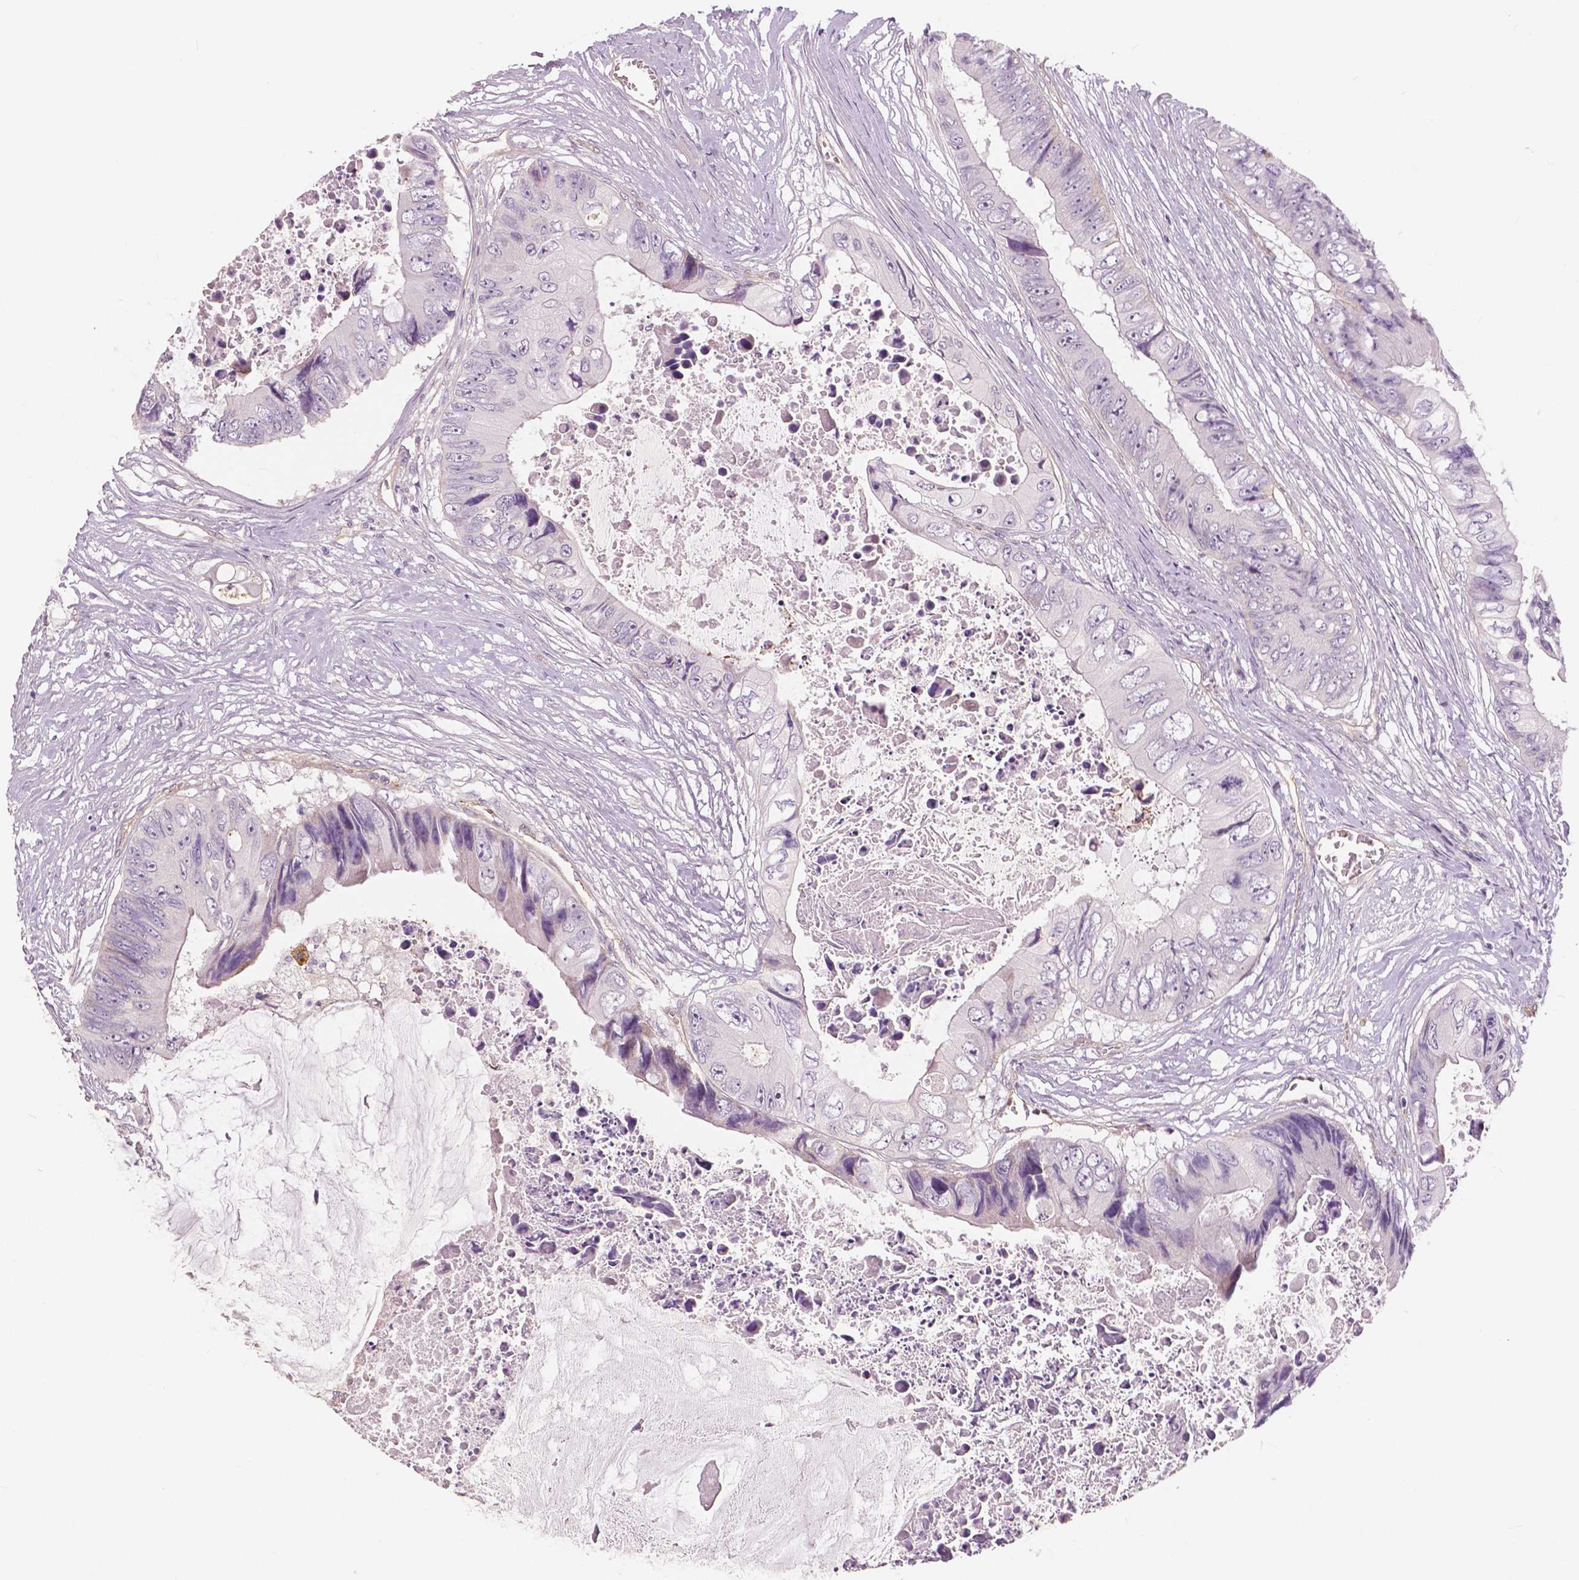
{"staining": {"intensity": "negative", "quantity": "none", "location": "none"}, "tissue": "colorectal cancer", "cell_type": "Tumor cells", "image_type": "cancer", "snomed": [{"axis": "morphology", "description": "Adenocarcinoma, NOS"}, {"axis": "topography", "description": "Rectum"}], "caption": "An image of colorectal adenocarcinoma stained for a protein shows no brown staining in tumor cells.", "gene": "FLT1", "patient": {"sex": "male", "age": 63}}